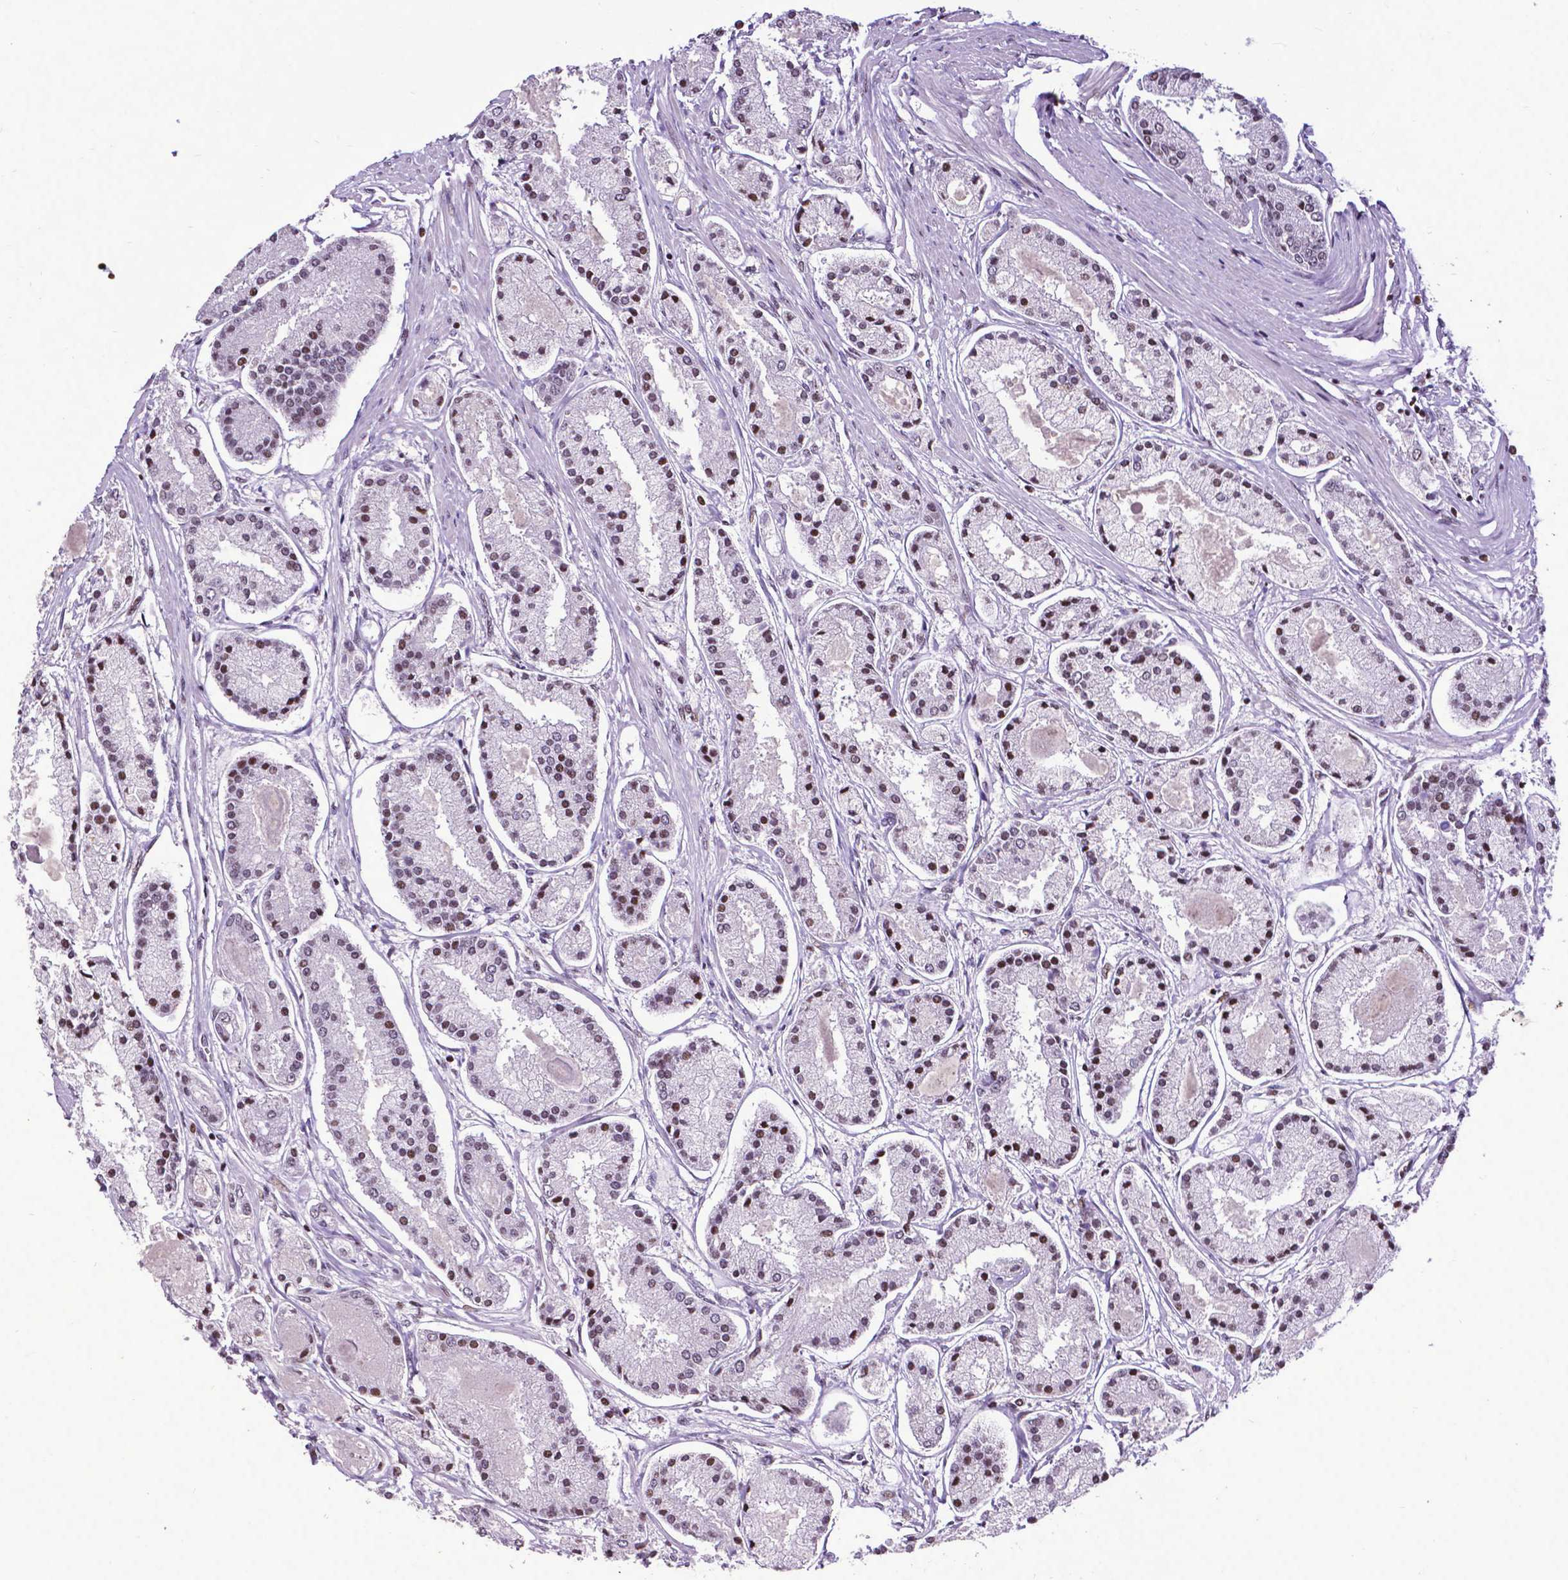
{"staining": {"intensity": "moderate", "quantity": "25%-75%", "location": "nuclear"}, "tissue": "prostate cancer", "cell_type": "Tumor cells", "image_type": "cancer", "snomed": [{"axis": "morphology", "description": "Adenocarcinoma, High grade"}, {"axis": "topography", "description": "Prostate"}], "caption": "A medium amount of moderate nuclear staining is present in approximately 25%-75% of tumor cells in high-grade adenocarcinoma (prostate) tissue. The staining was performed using DAB to visualize the protein expression in brown, while the nuclei were stained in blue with hematoxylin (Magnification: 20x).", "gene": "CTCF", "patient": {"sex": "male", "age": 67}}